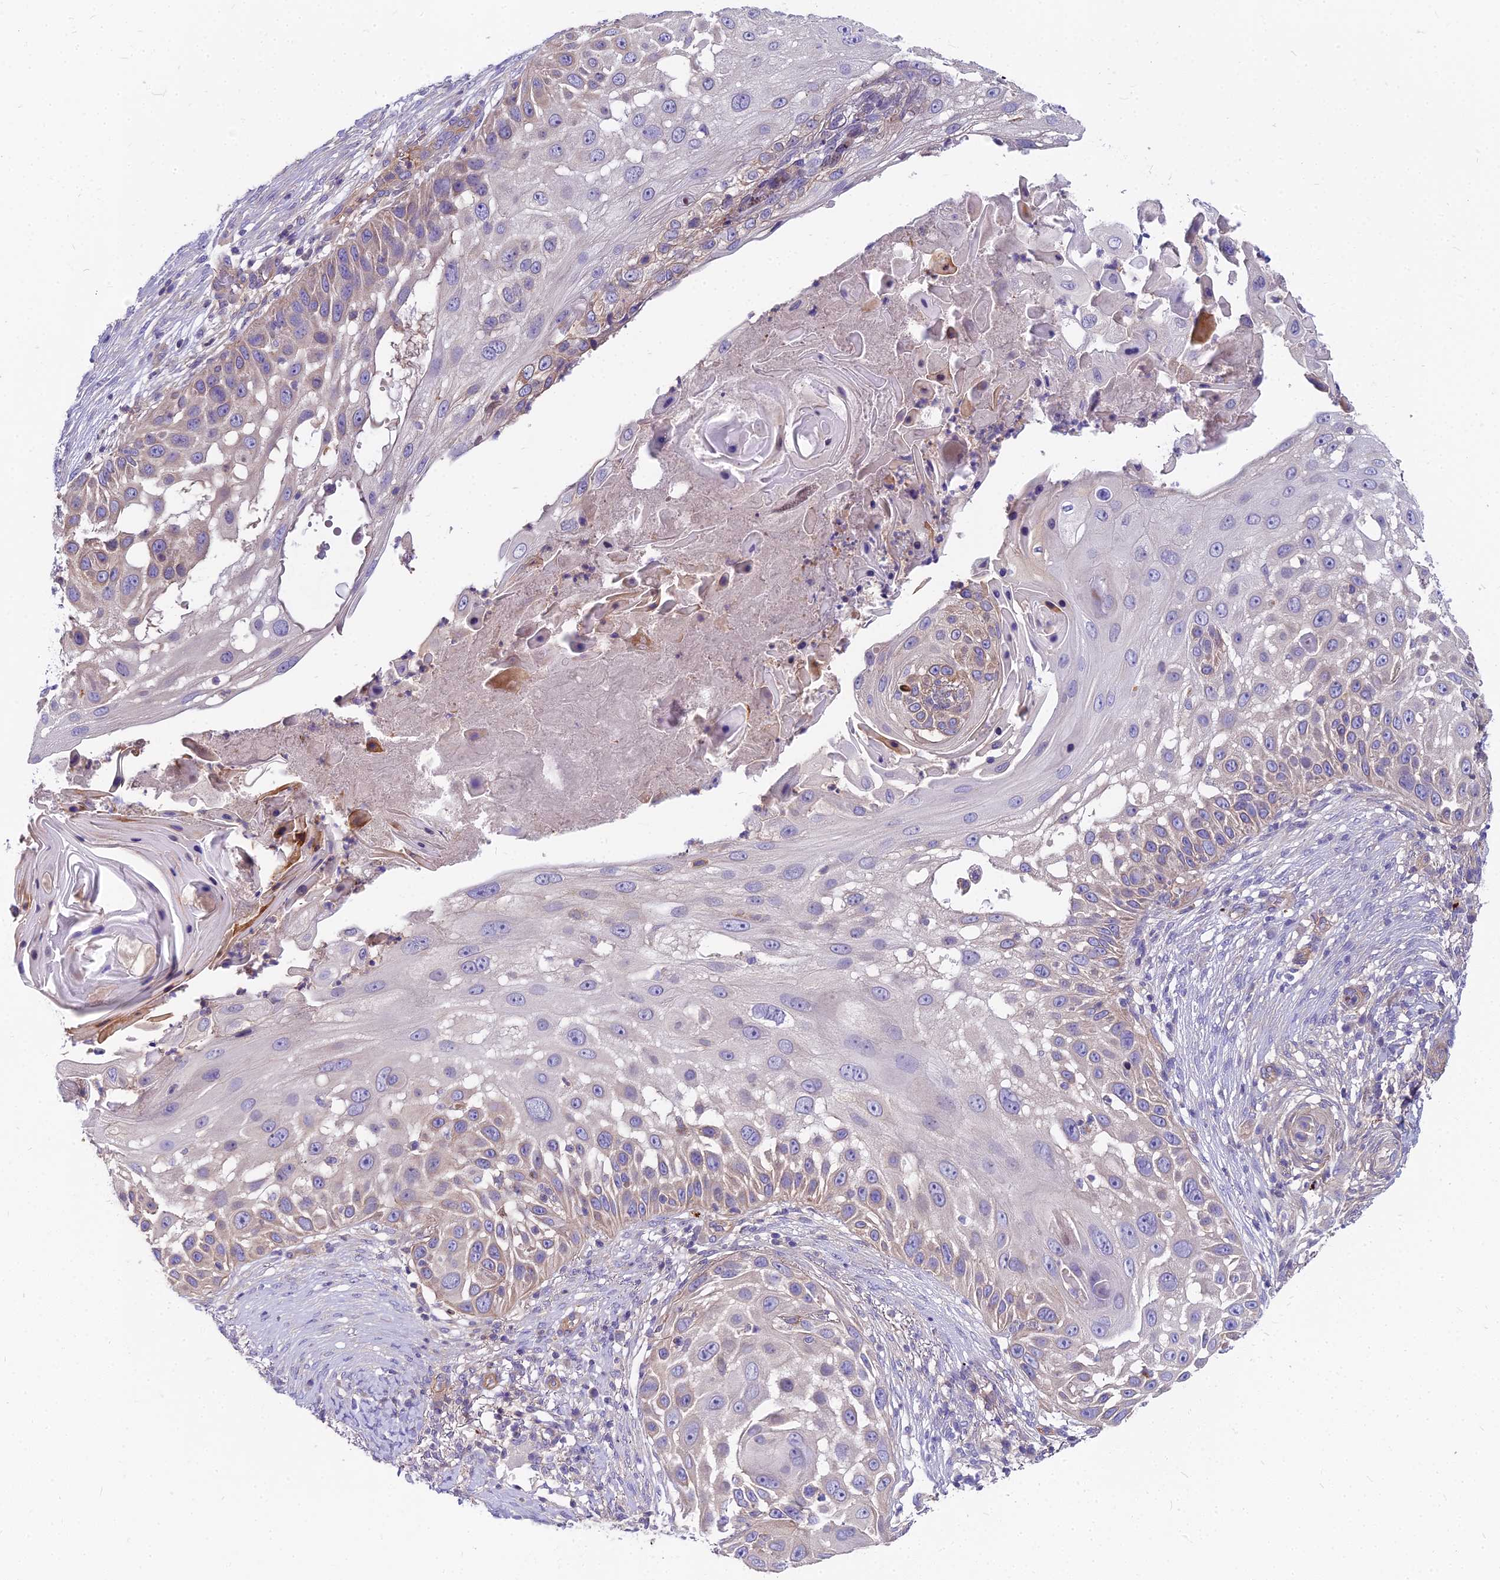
{"staining": {"intensity": "weak", "quantity": "25%-75%", "location": "cytoplasmic/membranous"}, "tissue": "skin cancer", "cell_type": "Tumor cells", "image_type": "cancer", "snomed": [{"axis": "morphology", "description": "Squamous cell carcinoma, NOS"}, {"axis": "topography", "description": "Skin"}], "caption": "A high-resolution micrograph shows IHC staining of skin cancer (squamous cell carcinoma), which displays weak cytoplasmic/membranous positivity in approximately 25%-75% of tumor cells.", "gene": "HLA-DOA", "patient": {"sex": "female", "age": 44}}